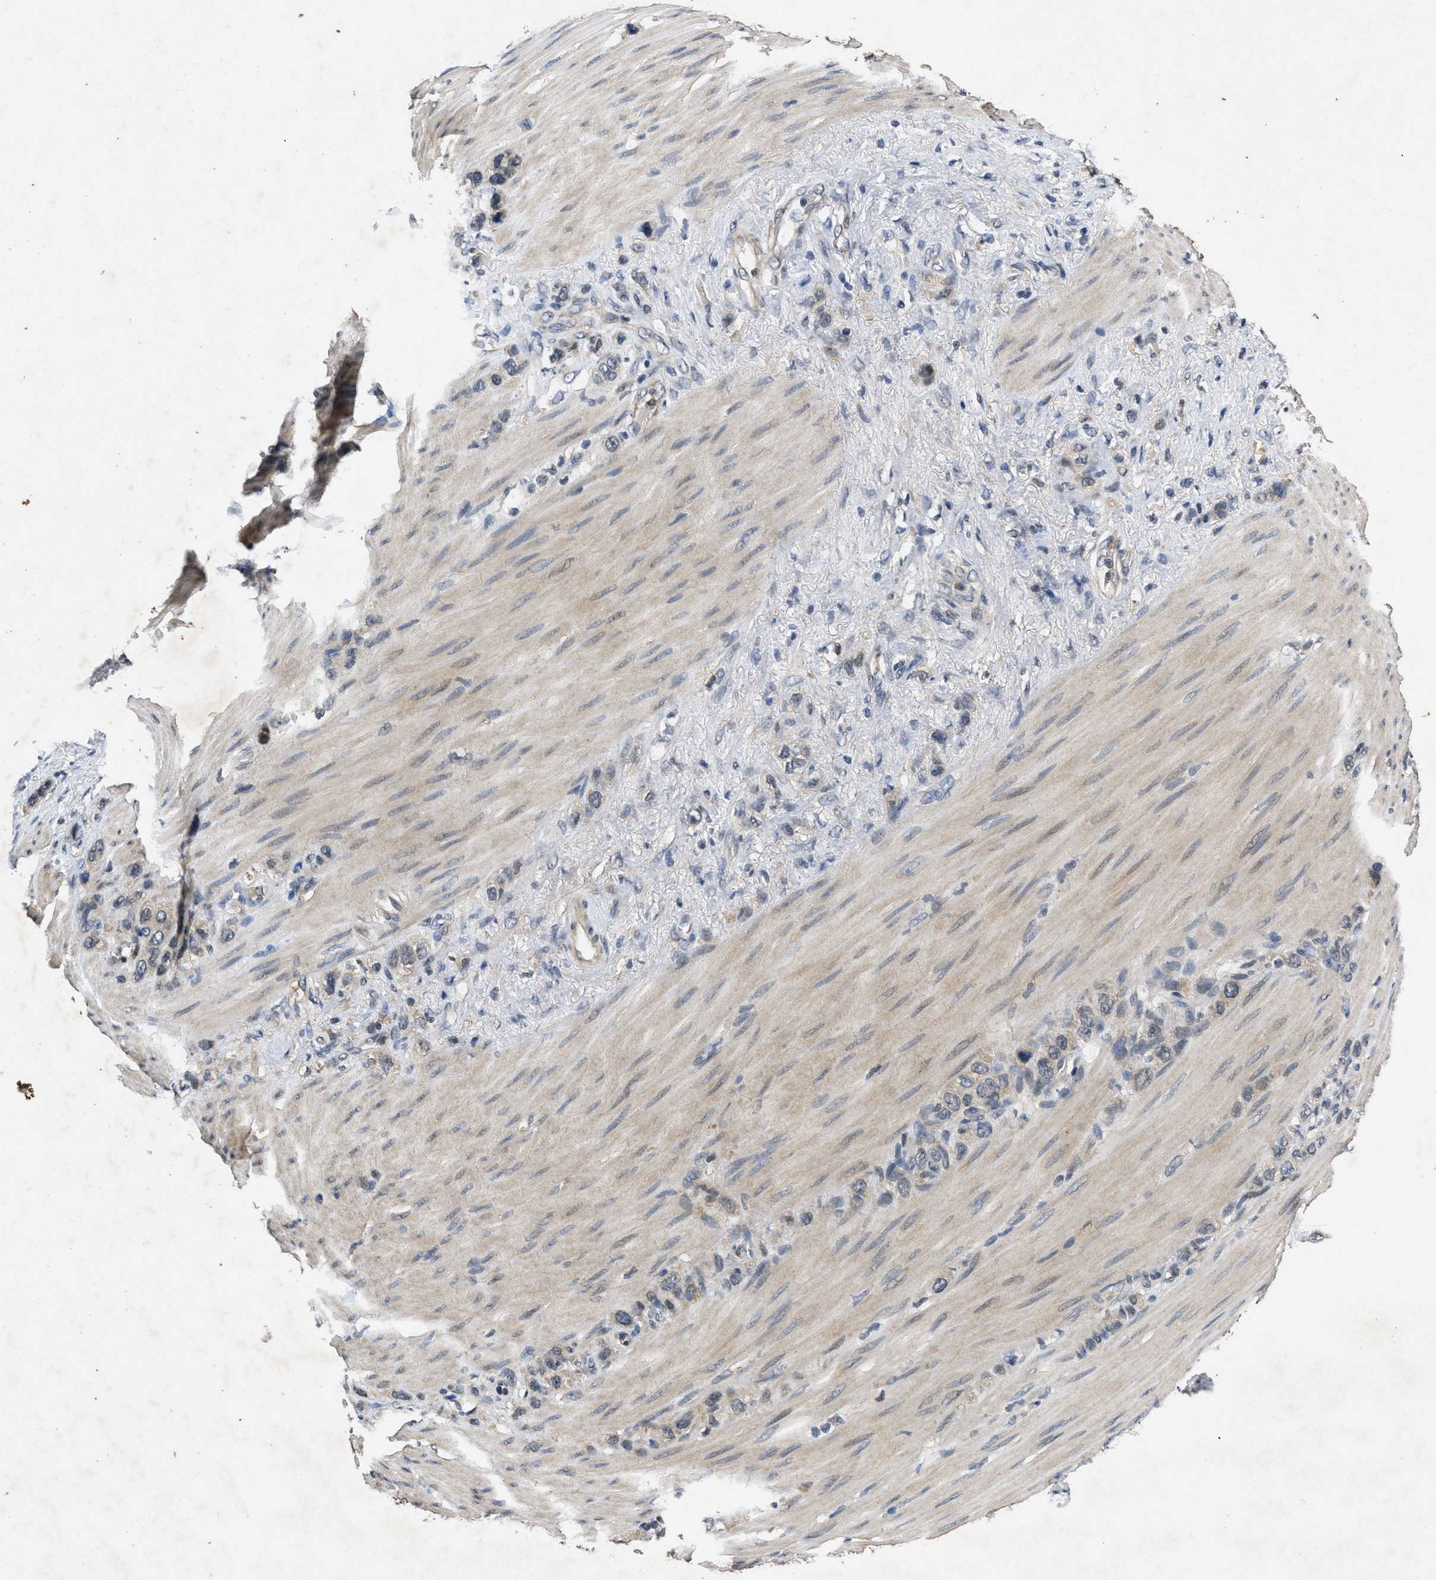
{"staining": {"intensity": "weak", "quantity": "<25%", "location": "cytoplasmic/membranous"}, "tissue": "stomach cancer", "cell_type": "Tumor cells", "image_type": "cancer", "snomed": [{"axis": "morphology", "description": "Adenocarcinoma, NOS"}, {"axis": "morphology", "description": "Adenocarcinoma, High grade"}, {"axis": "topography", "description": "Stomach, upper"}, {"axis": "topography", "description": "Stomach, lower"}], "caption": "This is an IHC micrograph of stomach adenocarcinoma. There is no expression in tumor cells.", "gene": "PAPOLG", "patient": {"sex": "female", "age": 65}}